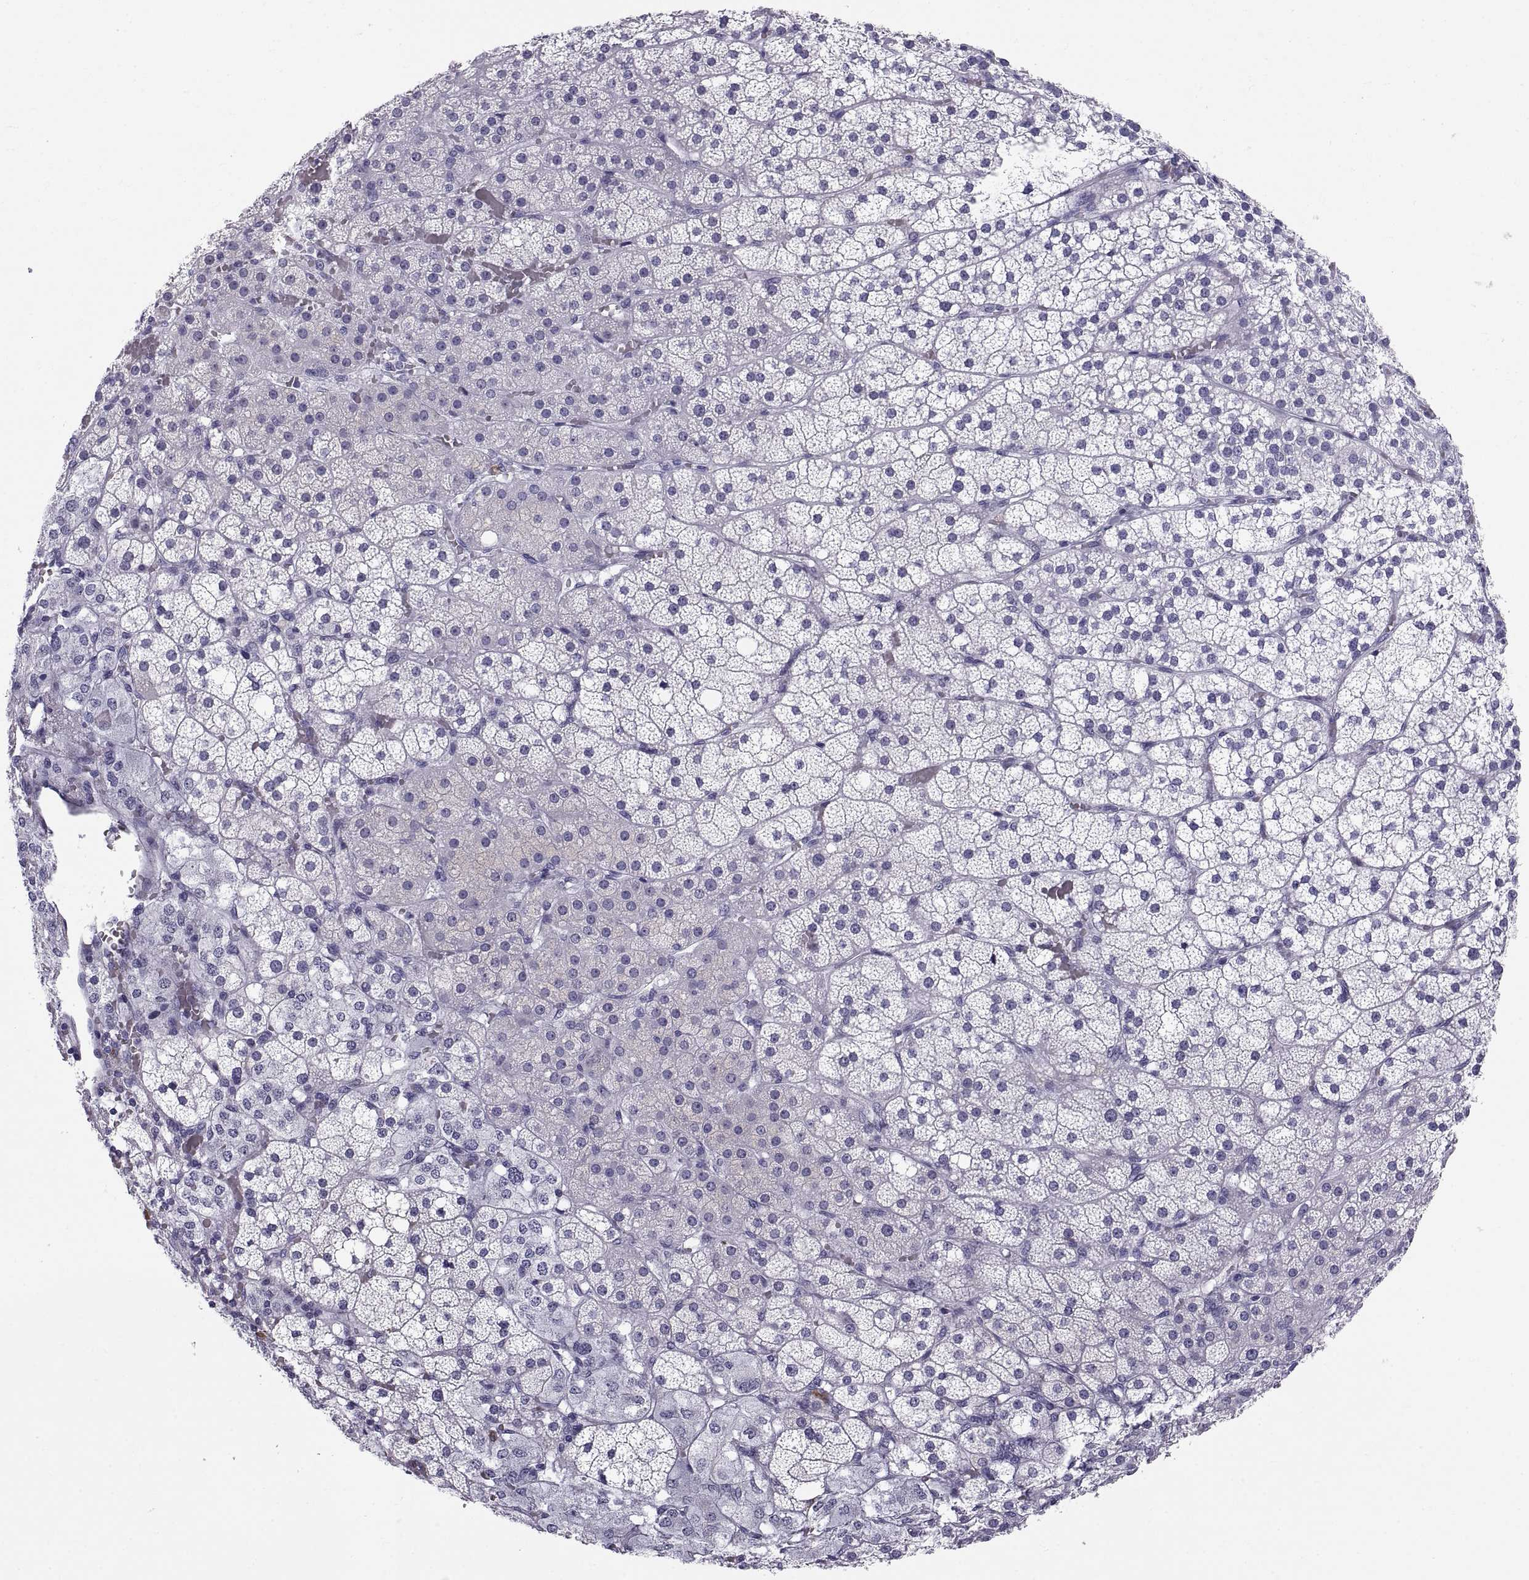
{"staining": {"intensity": "negative", "quantity": "none", "location": "none"}, "tissue": "adrenal gland", "cell_type": "Glandular cells", "image_type": "normal", "snomed": [{"axis": "morphology", "description": "Normal tissue, NOS"}, {"axis": "topography", "description": "Adrenal gland"}], "caption": "There is no significant expression in glandular cells of adrenal gland. Brightfield microscopy of immunohistochemistry (IHC) stained with DAB (3,3'-diaminobenzidine) (brown) and hematoxylin (blue), captured at high magnification.", "gene": "CT47A10", "patient": {"sex": "male", "age": 53}}